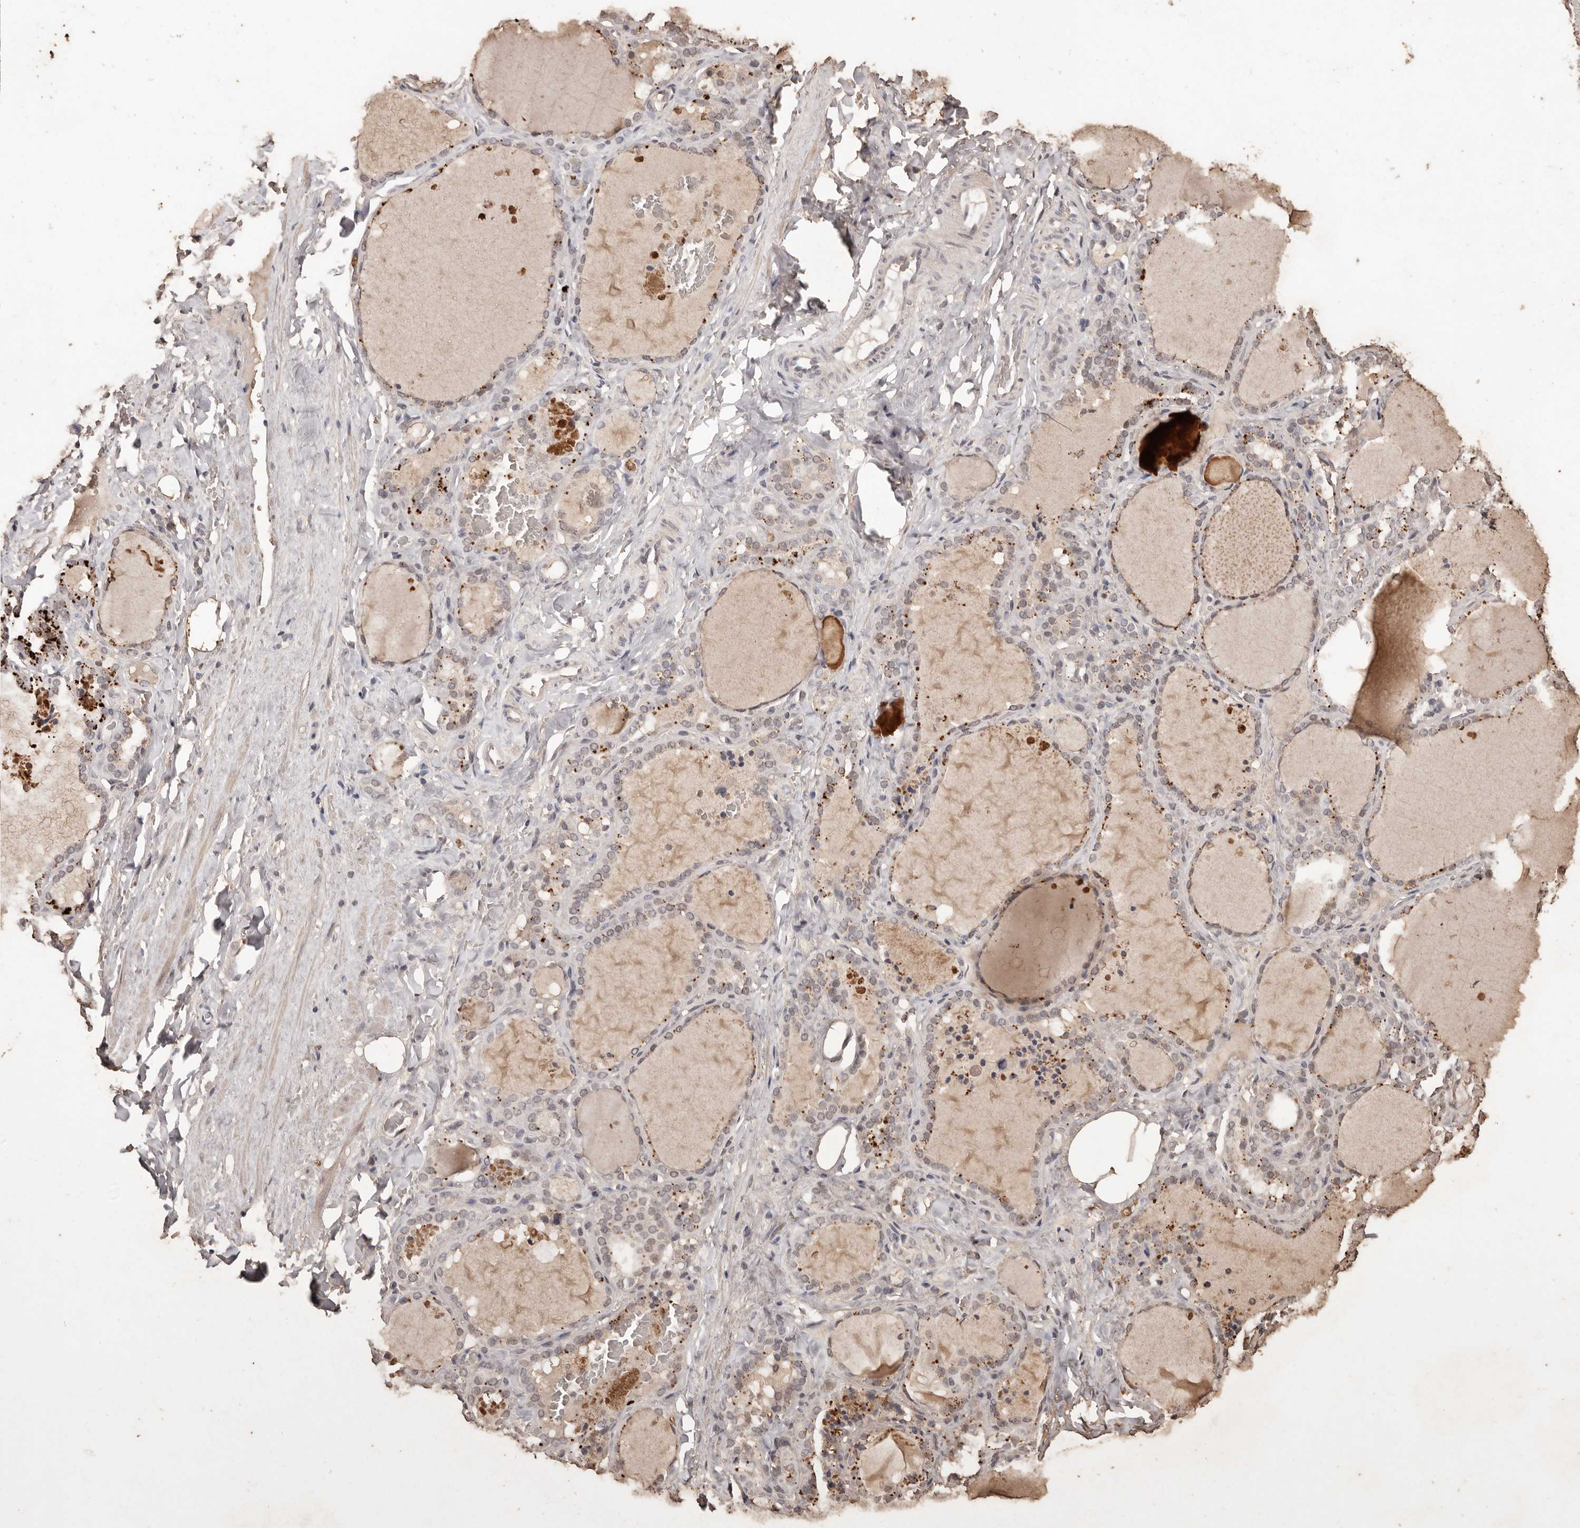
{"staining": {"intensity": "weak", "quantity": "25%-75%", "location": "cytoplasmic/membranous"}, "tissue": "thyroid gland", "cell_type": "Glandular cells", "image_type": "normal", "snomed": [{"axis": "morphology", "description": "Normal tissue, NOS"}, {"axis": "topography", "description": "Thyroid gland"}], "caption": "IHC staining of unremarkable thyroid gland, which shows low levels of weak cytoplasmic/membranous expression in approximately 25%-75% of glandular cells indicating weak cytoplasmic/membranous protein positivity. The staining was performed using DAB (brown) for protein detection and nuclei were counterstained in hematoxylin (blue).", "gene": "PKDCC", "patient": {"sex": "female", "age": 22}}